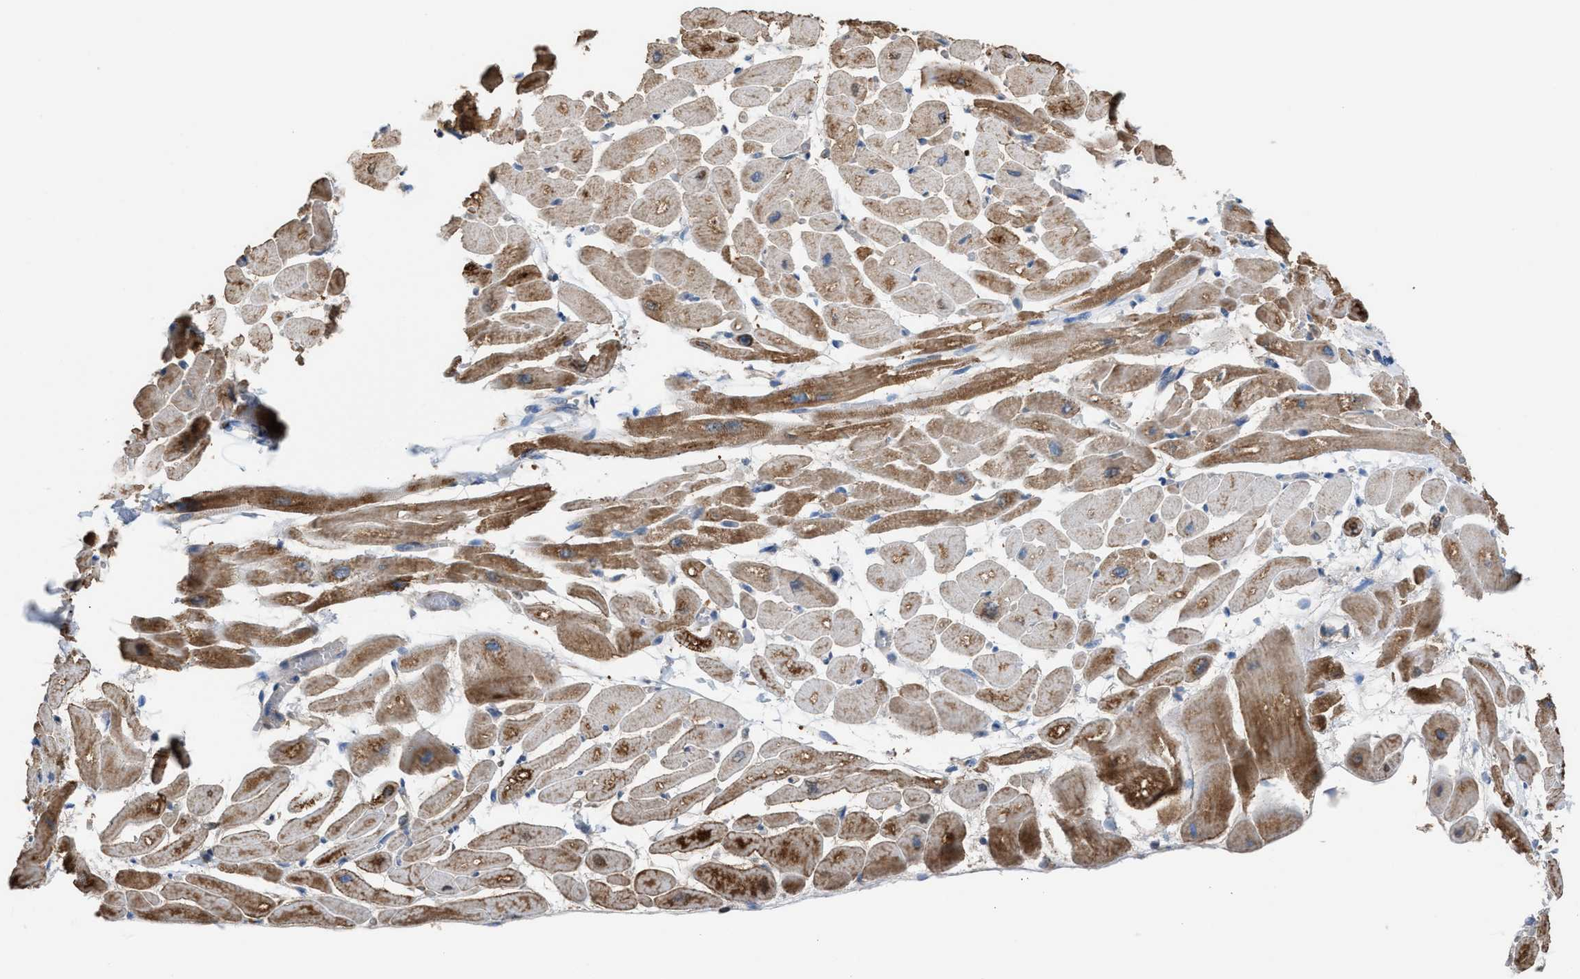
{"staining": {"intensity": "moderate", "quantity": ">75%", "location": "cytoplasmic/membranous"}, "tissue": "heart muscle", "cell_type": "Cardiomyocytes", "image_type": "normal", "snomed": [{"axis": "morphology", "description": "Normal tissue, NOS"}, {"axis": "topography", "description": "Heart"}], "caption": "This image demonstrates immunohistochemistry (IHC) staining of unremarkable heart muscle, with medium moderate cytoplasmic/membranous expression in approximately >75% of cardiomyocytes.", "gene": "NQO2", "patient": {"sex": "male", "age": 45}}